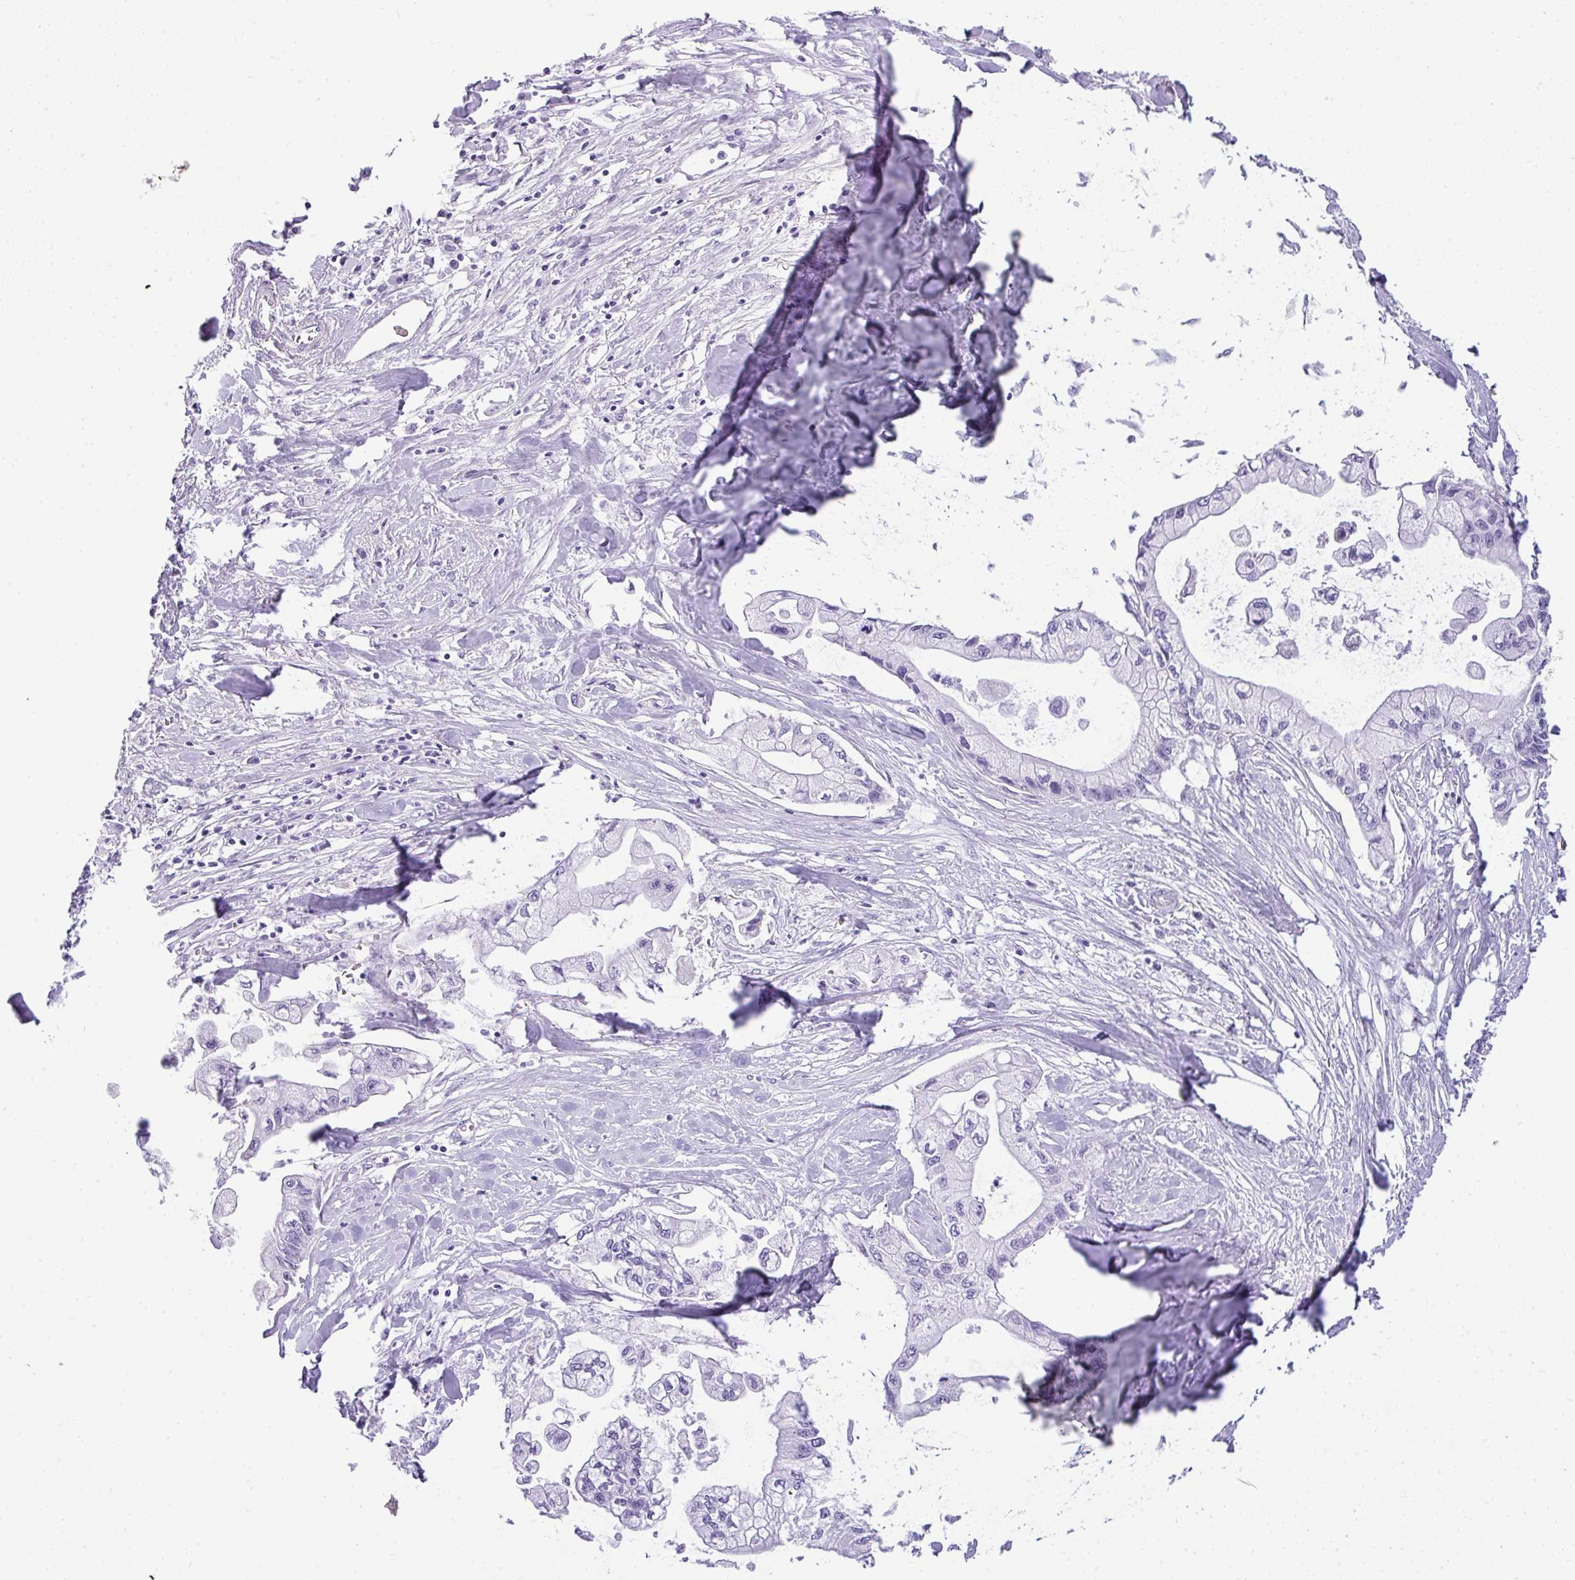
{"staining": {"intensity": "negative", "quantity": "none", "location": "none"}, "tissue": "pancreatic cancer", "cell_type": "Tumor cells", "image_type": "cancer", "snomed": [{"axis": "morphology", "description": "Adenocarcinoma, NOS"}, {"axis": "topography", "description": "Pancreas"}], "caption": "There is no significant staining in tumor cells of pancreatic cancer (adenocarcinoma).", "gene": "TNP1", "patient": {"sex": "male", "age": 61}}